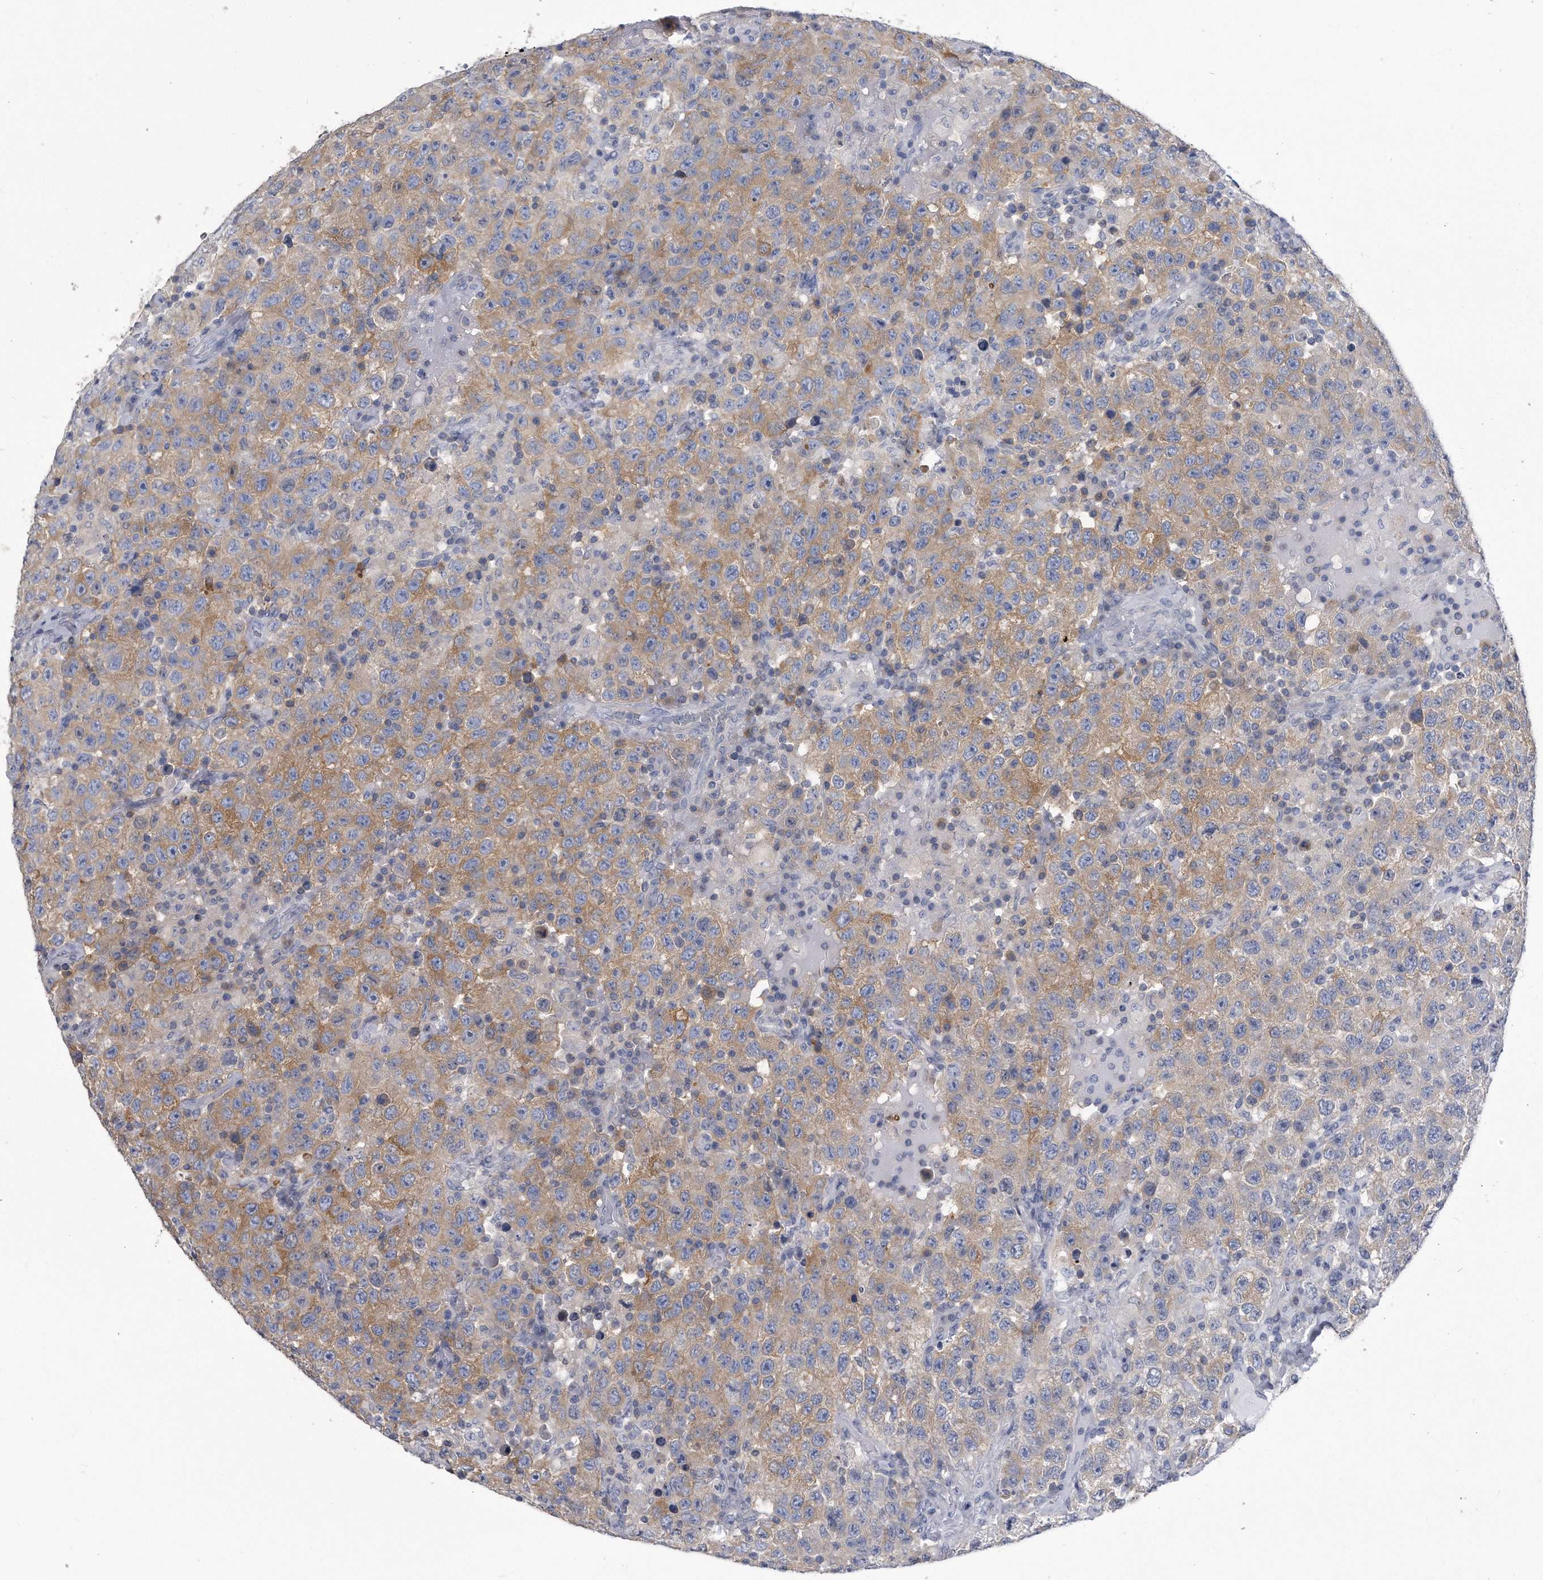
{"staining": {"intensity": "moderate", "quantity": ">75%", "location": "cytoplasmic/membranous"}, "tissue": "testis cancer", "cell_type": "Tumor cells", "image_type": "cancer", "snomed": [{"axis": "morphology", "description": "Seminoma, NOS"}, {"axis": "topography", "description": "Testis"}], "caption": "Moderate cytoplasmic/membranous protein expression is seen in approximately >75% of tumor cells in seminoma (testis). (DAB (3,3'-diaminobenzidine) = brown stain, brightfield microscopy at high magnification).", "gene": "PYGB", "patient": {"sex": "male", "age": 41}}